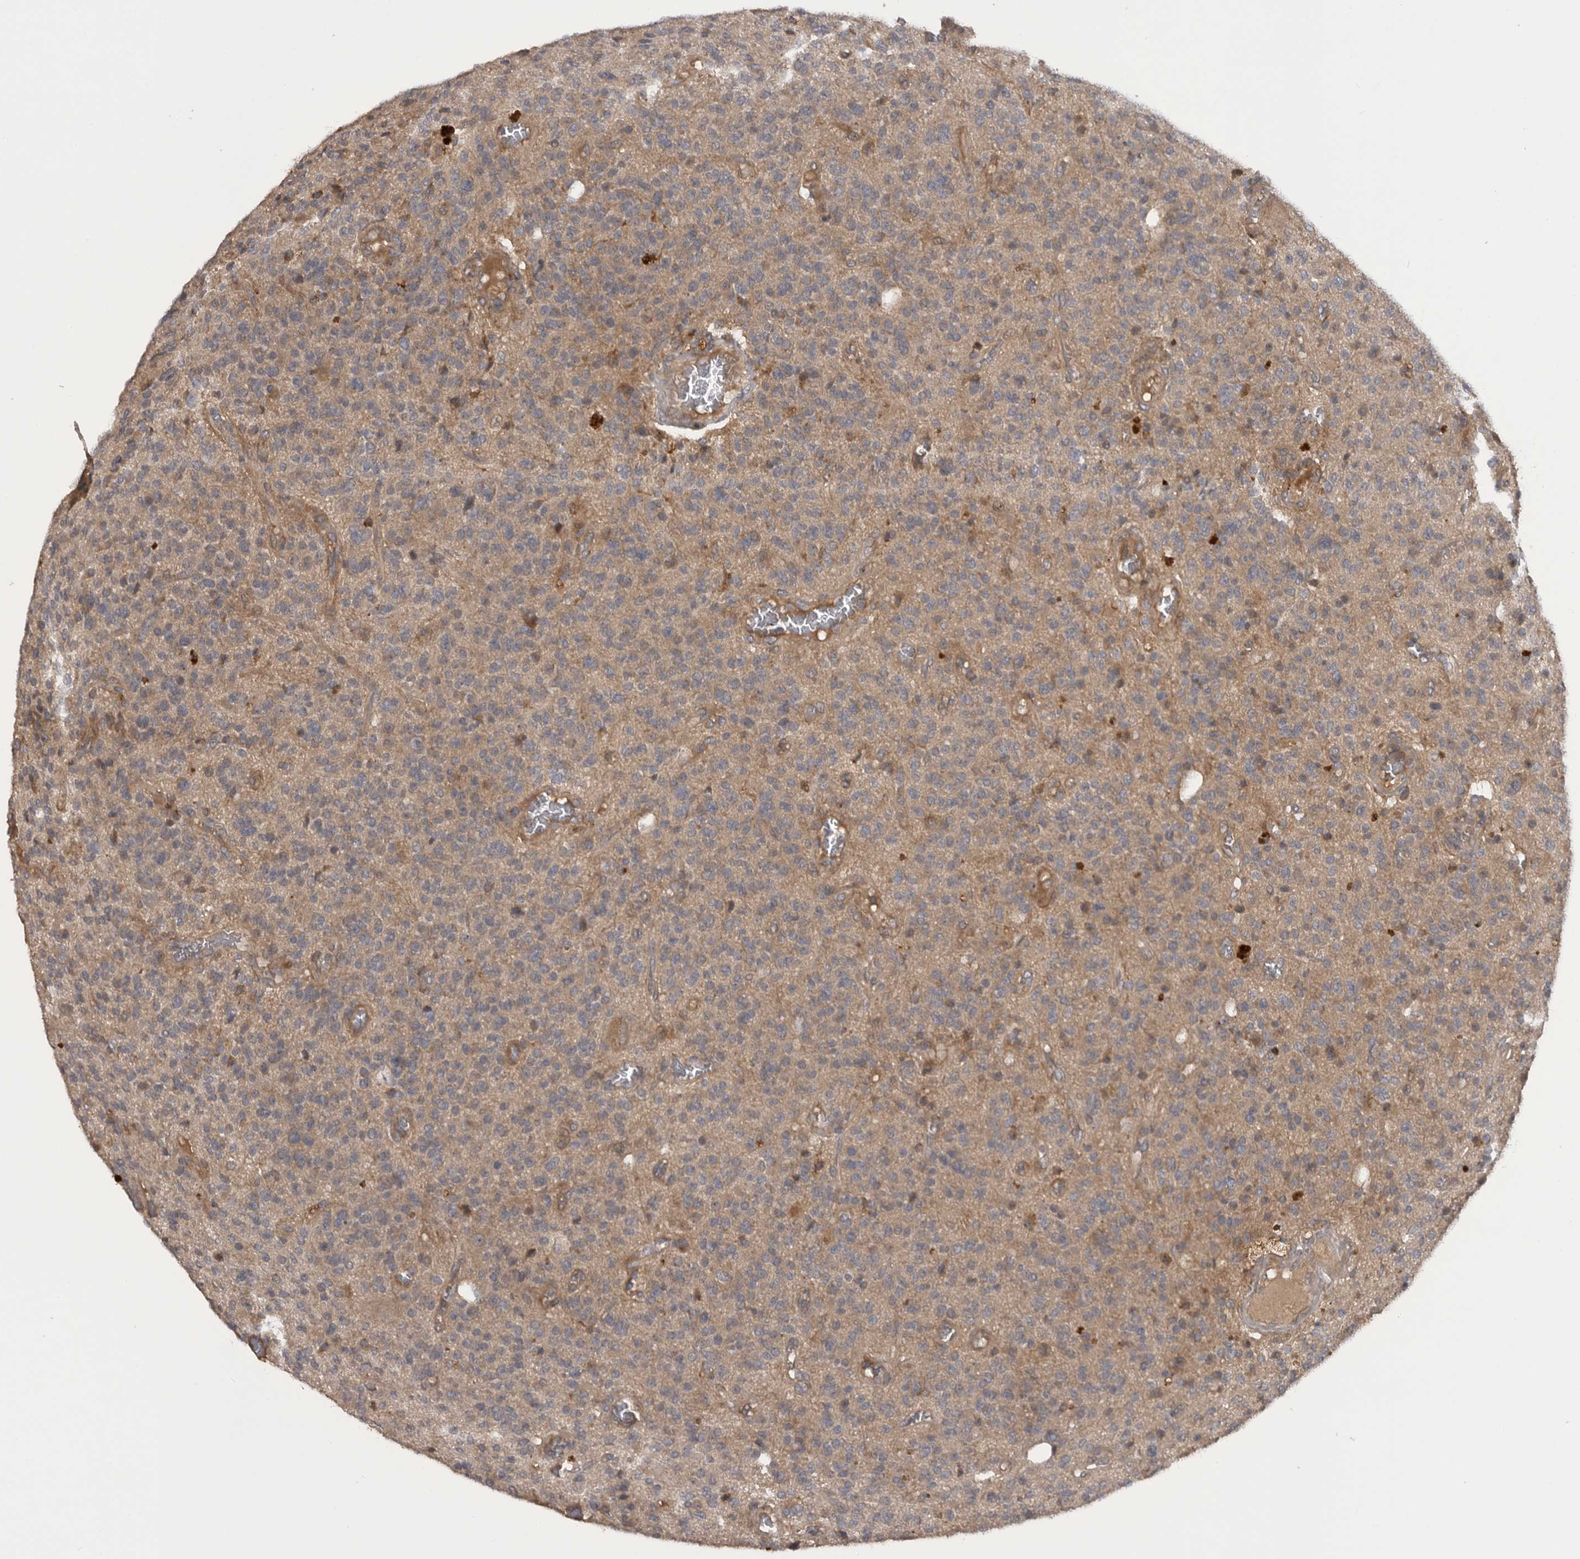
{"staining": {"intensity": "weak", "quantity": ">75%", "location": "cytoplasmic/membranous"}, "tissue": "glioma", "cell_type": "Tumor cells", "image_type": "cancer", "snomed": [{"axis": "morphology", "description": "Glioma, malignant, High grade"}, {"axis": "topography", "description": "Brain"}], "caption": "High-power microscopy captured an immunohistochemistry micrograph of malignant glioma (high-grade), revealing weak cytoplasmic/membranous expression in about >75% of tumor cells.", "gene": "RAB3GAP2", "patient": {"sex": "male", "age": 34}}